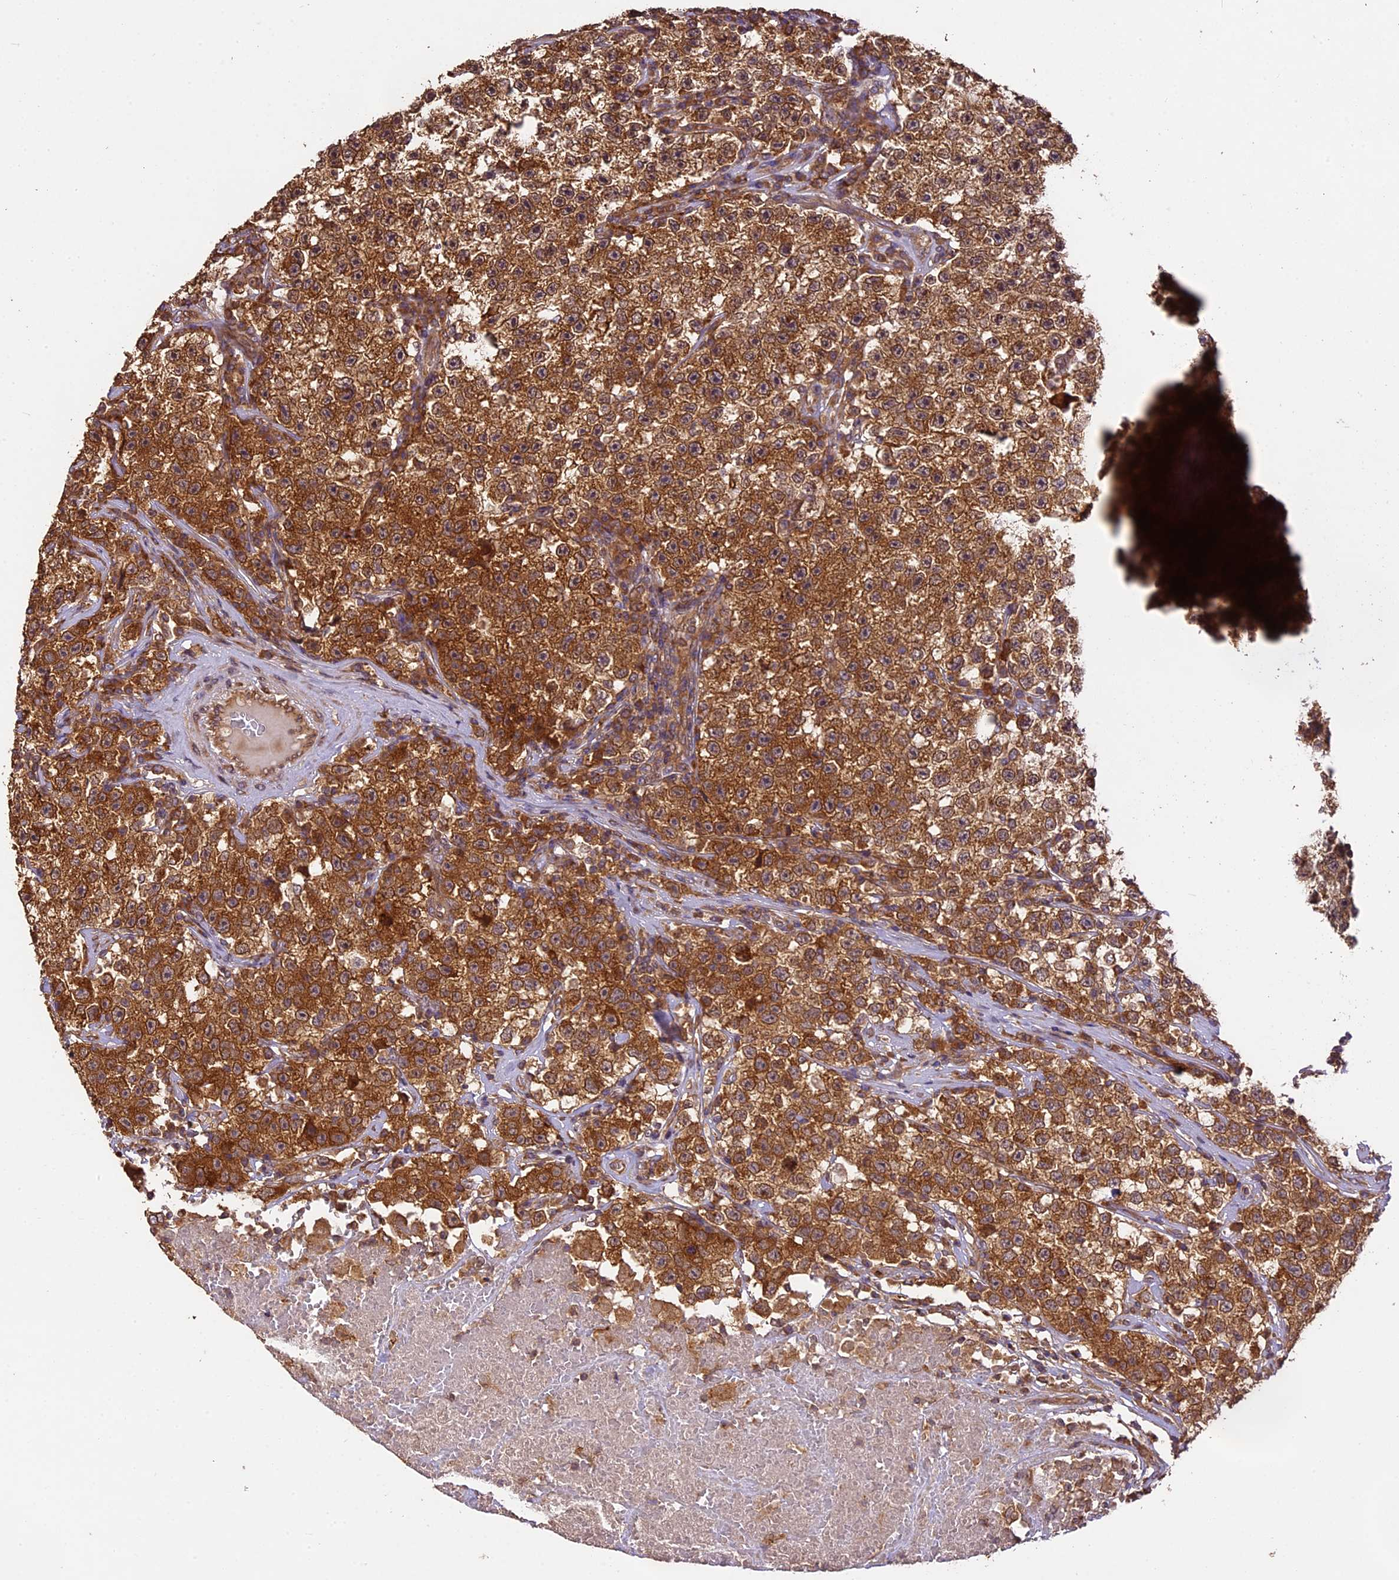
{"staining": {"intensity": "strong", "quantity": ">75%", "location": "cytoplasmic/membranous"}, "tissue": "testis cancer", "cell_type": "Tumor cells", "image_type": "cancer", "snomed": [{"axis": "morphology", "description": "Seminoma, NOS"}, {"axis": "topography", "description": "Testis"}], "caption": "This micrograph reveals testis cancer (seminoma) stained with immunohistochemistry (IHC) to label a protein in brown. The cytoplasmic/membranous of tumor cells show strong positivity for the protein. Nuclei are counter-stained blue.", "gene": "BRAP", "patient": {"sex": "male", "age": 22}}